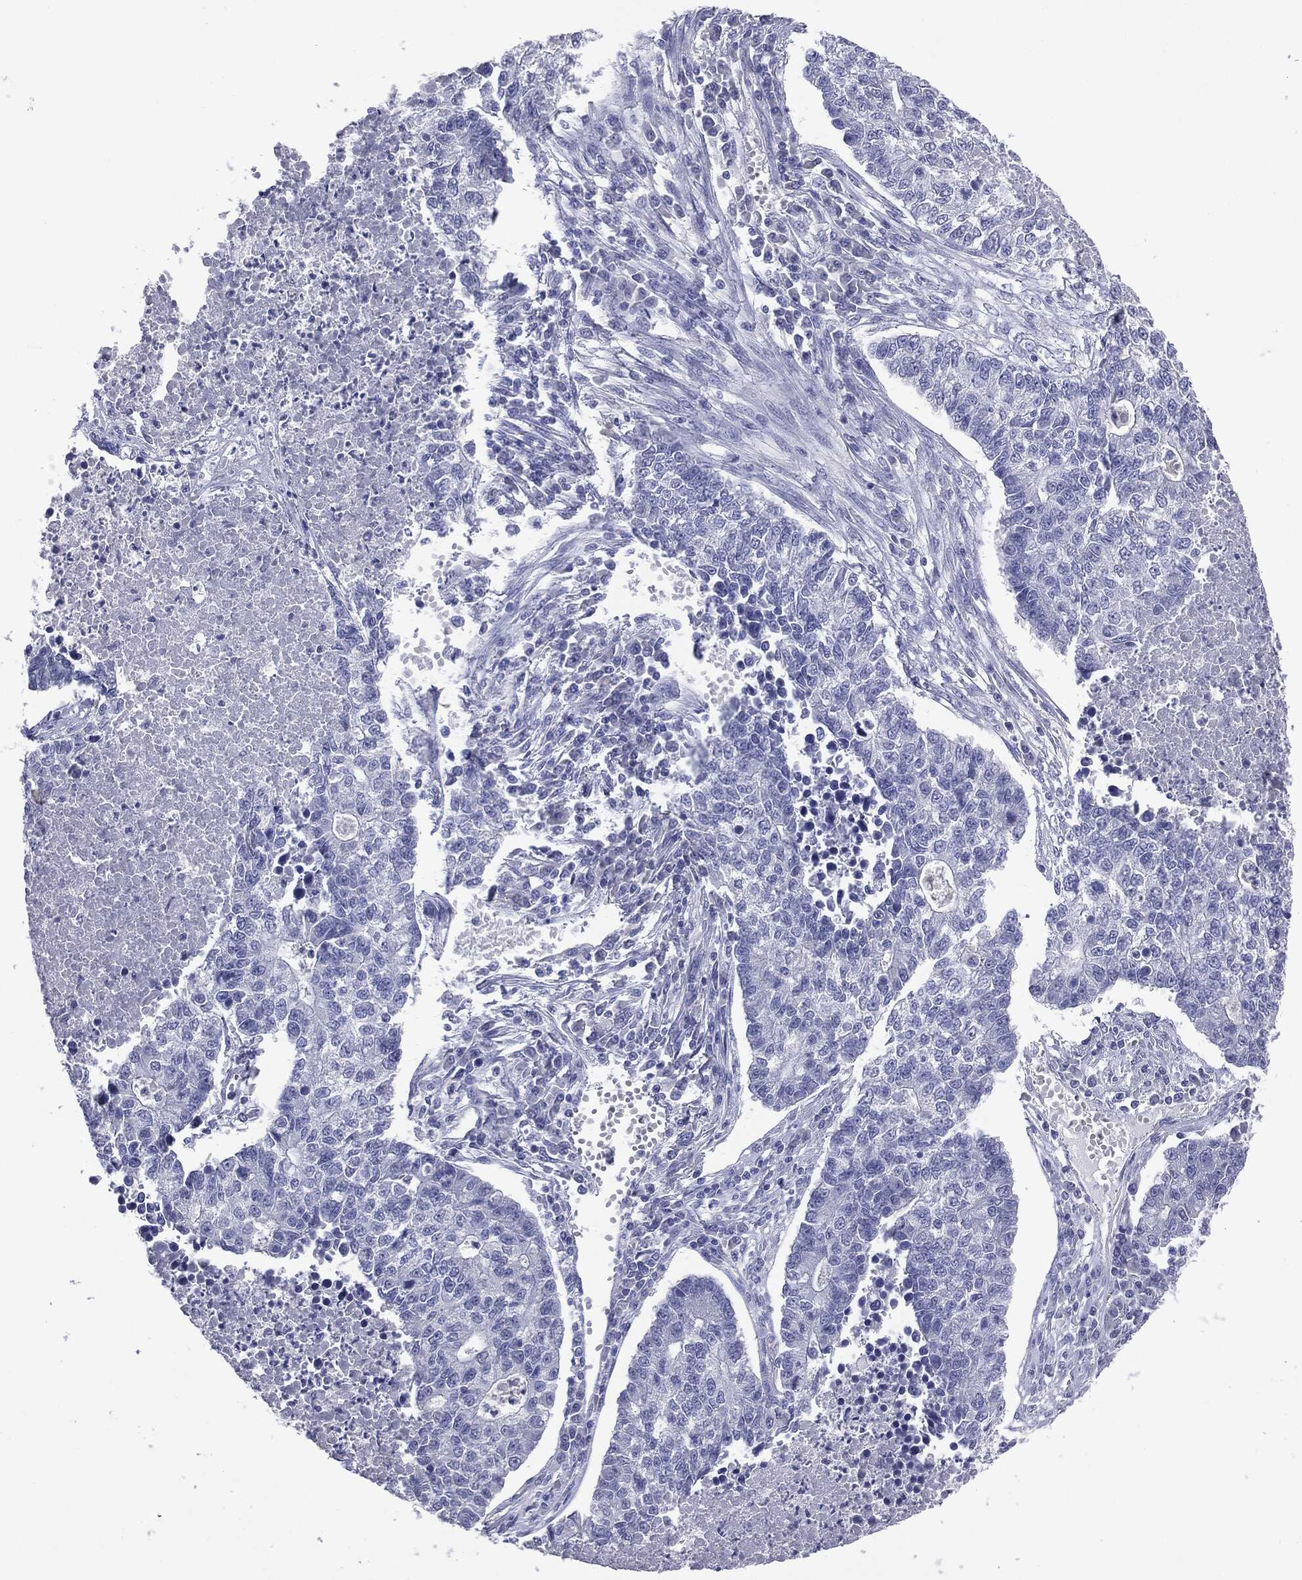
{"staining": {"intensity": "negative", "quantity": "none", "location": "none"}, "tissue": "lung cancer", "cell_type": "Tumor cells", "image_type": "cancer", "snomed": [{"axis": "morphology", "description": "Adenocarcinoma, NOS"}, {"axis": "topography", "description": "Lung"}], "caption": "Adenocarcinoma (lung) was stained to show a protein in brown. There is no significant positivity in tumor cells.", "gene": "TSHB", "patient": {"sex": "male", "age": 57}}